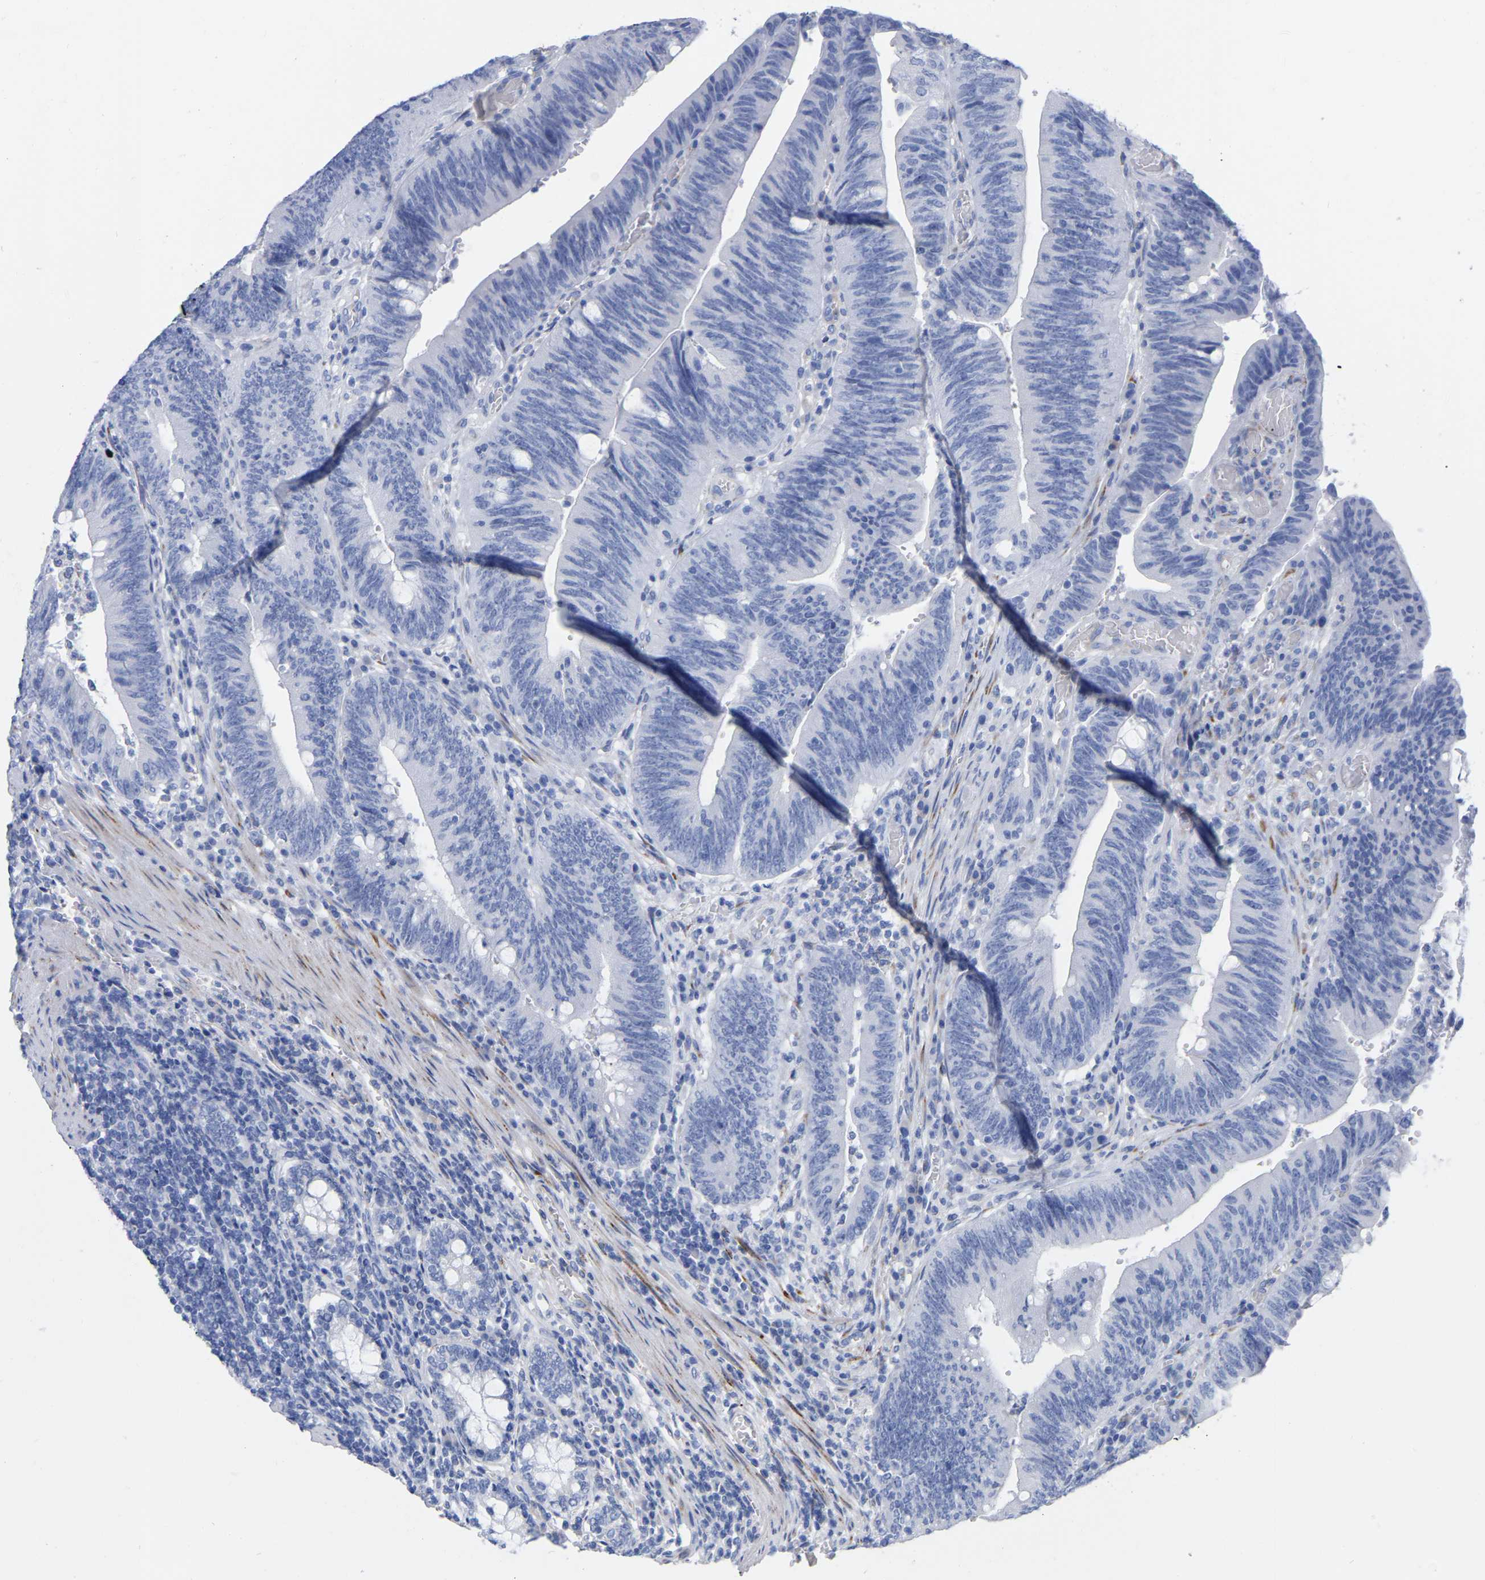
{"staining": {"intensity": "negative", "quantity": "none", "location": "none"}, "tissue": "colorectal cancer", "cell_type": "Tumor cells", "image_type": "cancer", "snomed": [{"axis": "morphology", "description": "Normal tissue, NOS"}, {"axis": "morphology", "description": "Adenocarcinoma, NOS"}, {"axis": "topography", "description": "Rectum"}], "caption": "The image displays no significant expression in tumor cells of colorectal adenocarcinoma. (Immunohistochemistry, brightfield microscopy, high magnification).", "gene": "HAPLN1", "patient": {"sex": "female", "age": 66}}